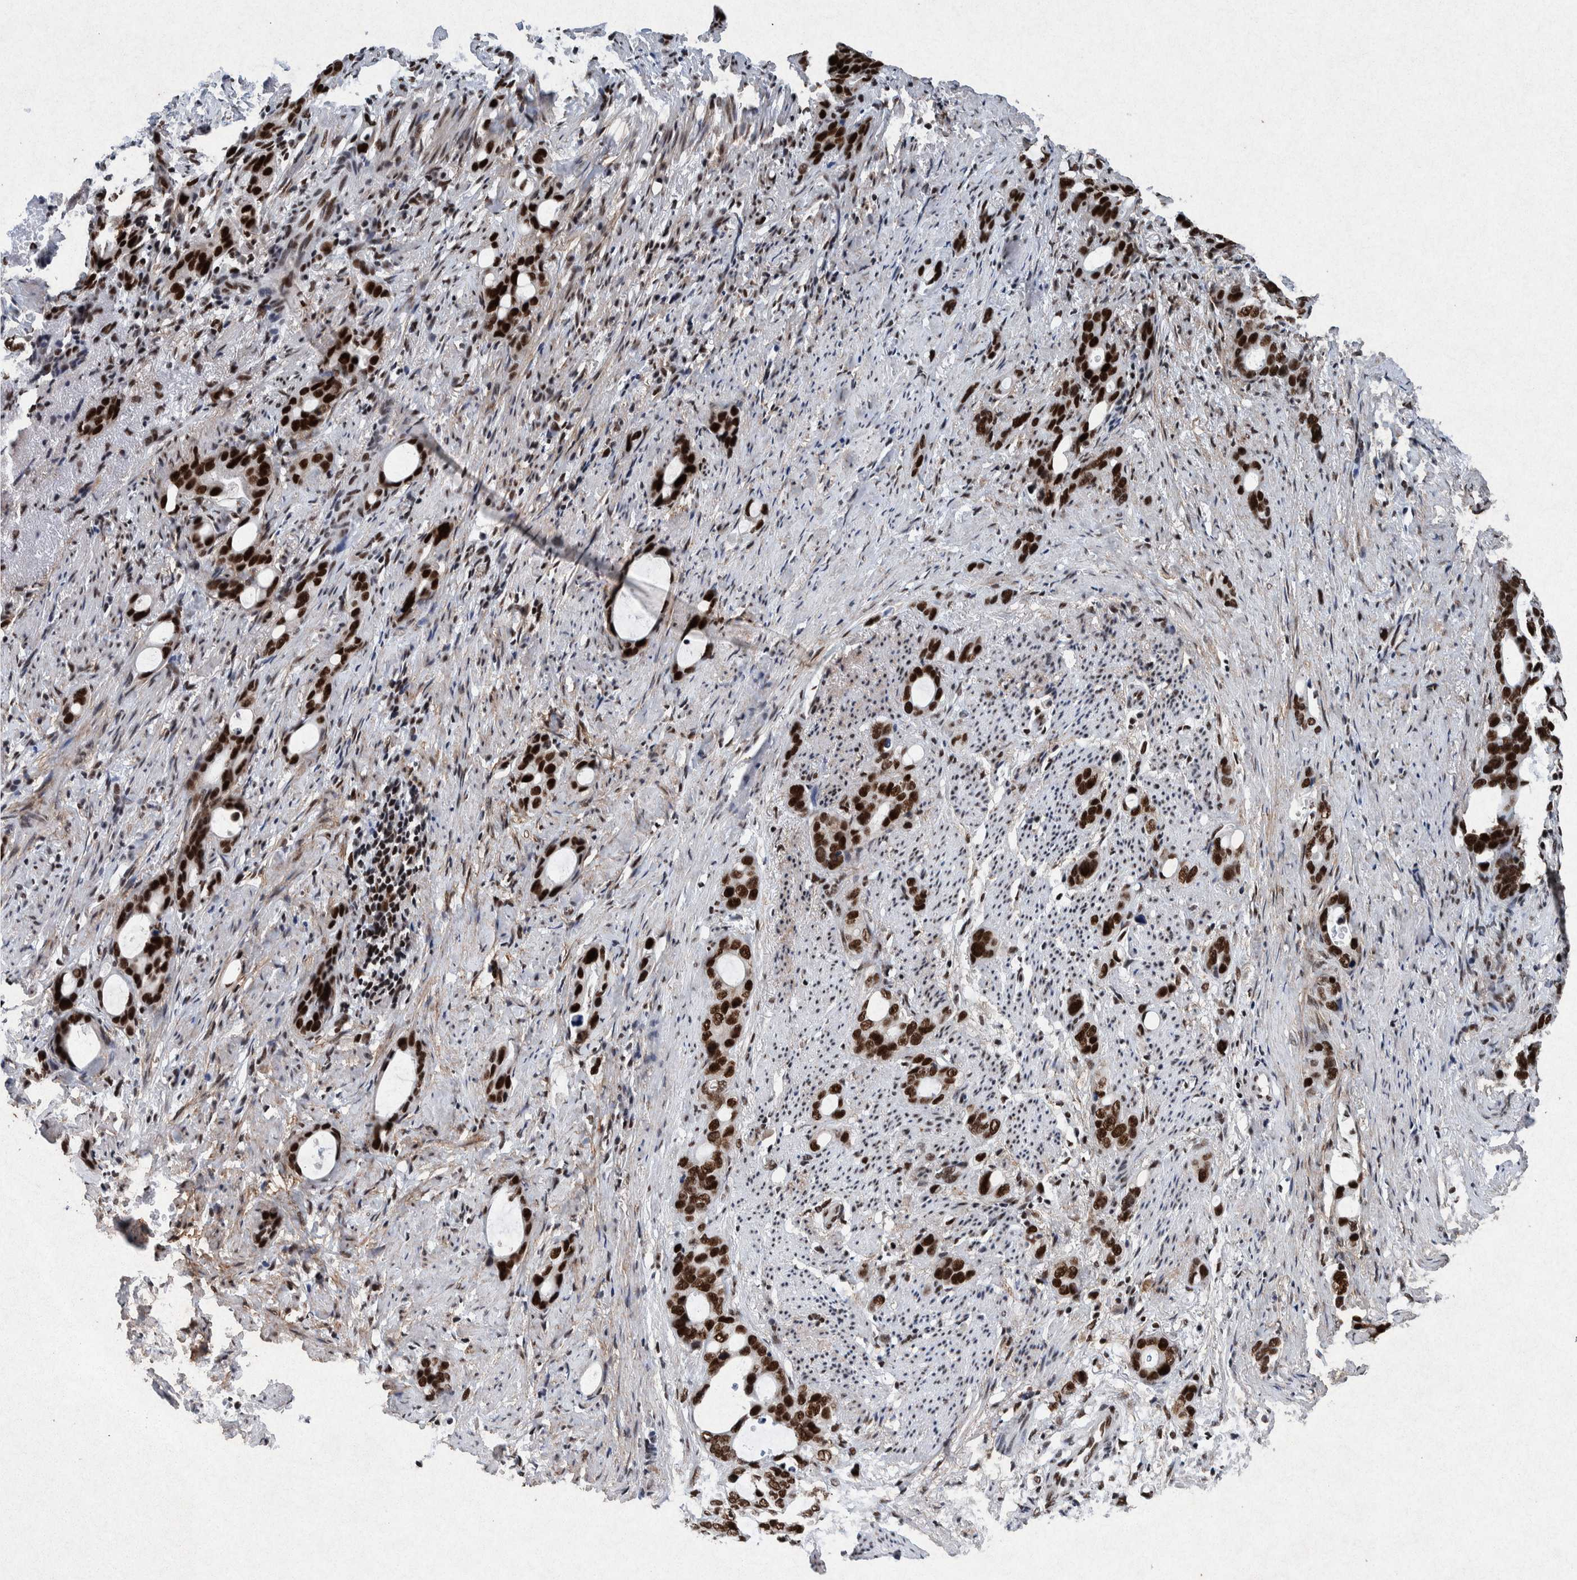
{"staining": {"intensity": "strong", "quantity": ">75%", "location": "nuclear"}, "tissue": "stomach cancer", "cell_type": "Tumor cells", "image_type": "cancer", "snomed": [{"axis": "morphology", "description": "Adenocarcinoma, NOS"}, {"axis": "topography", "description": "Stomach"}], "caption": "Stomach cancer tissue displays strong nuclear positivity in approximately >75% of tumor cells", "gene": "TAF10", "patient": {"sex": "female", "age": 75}}